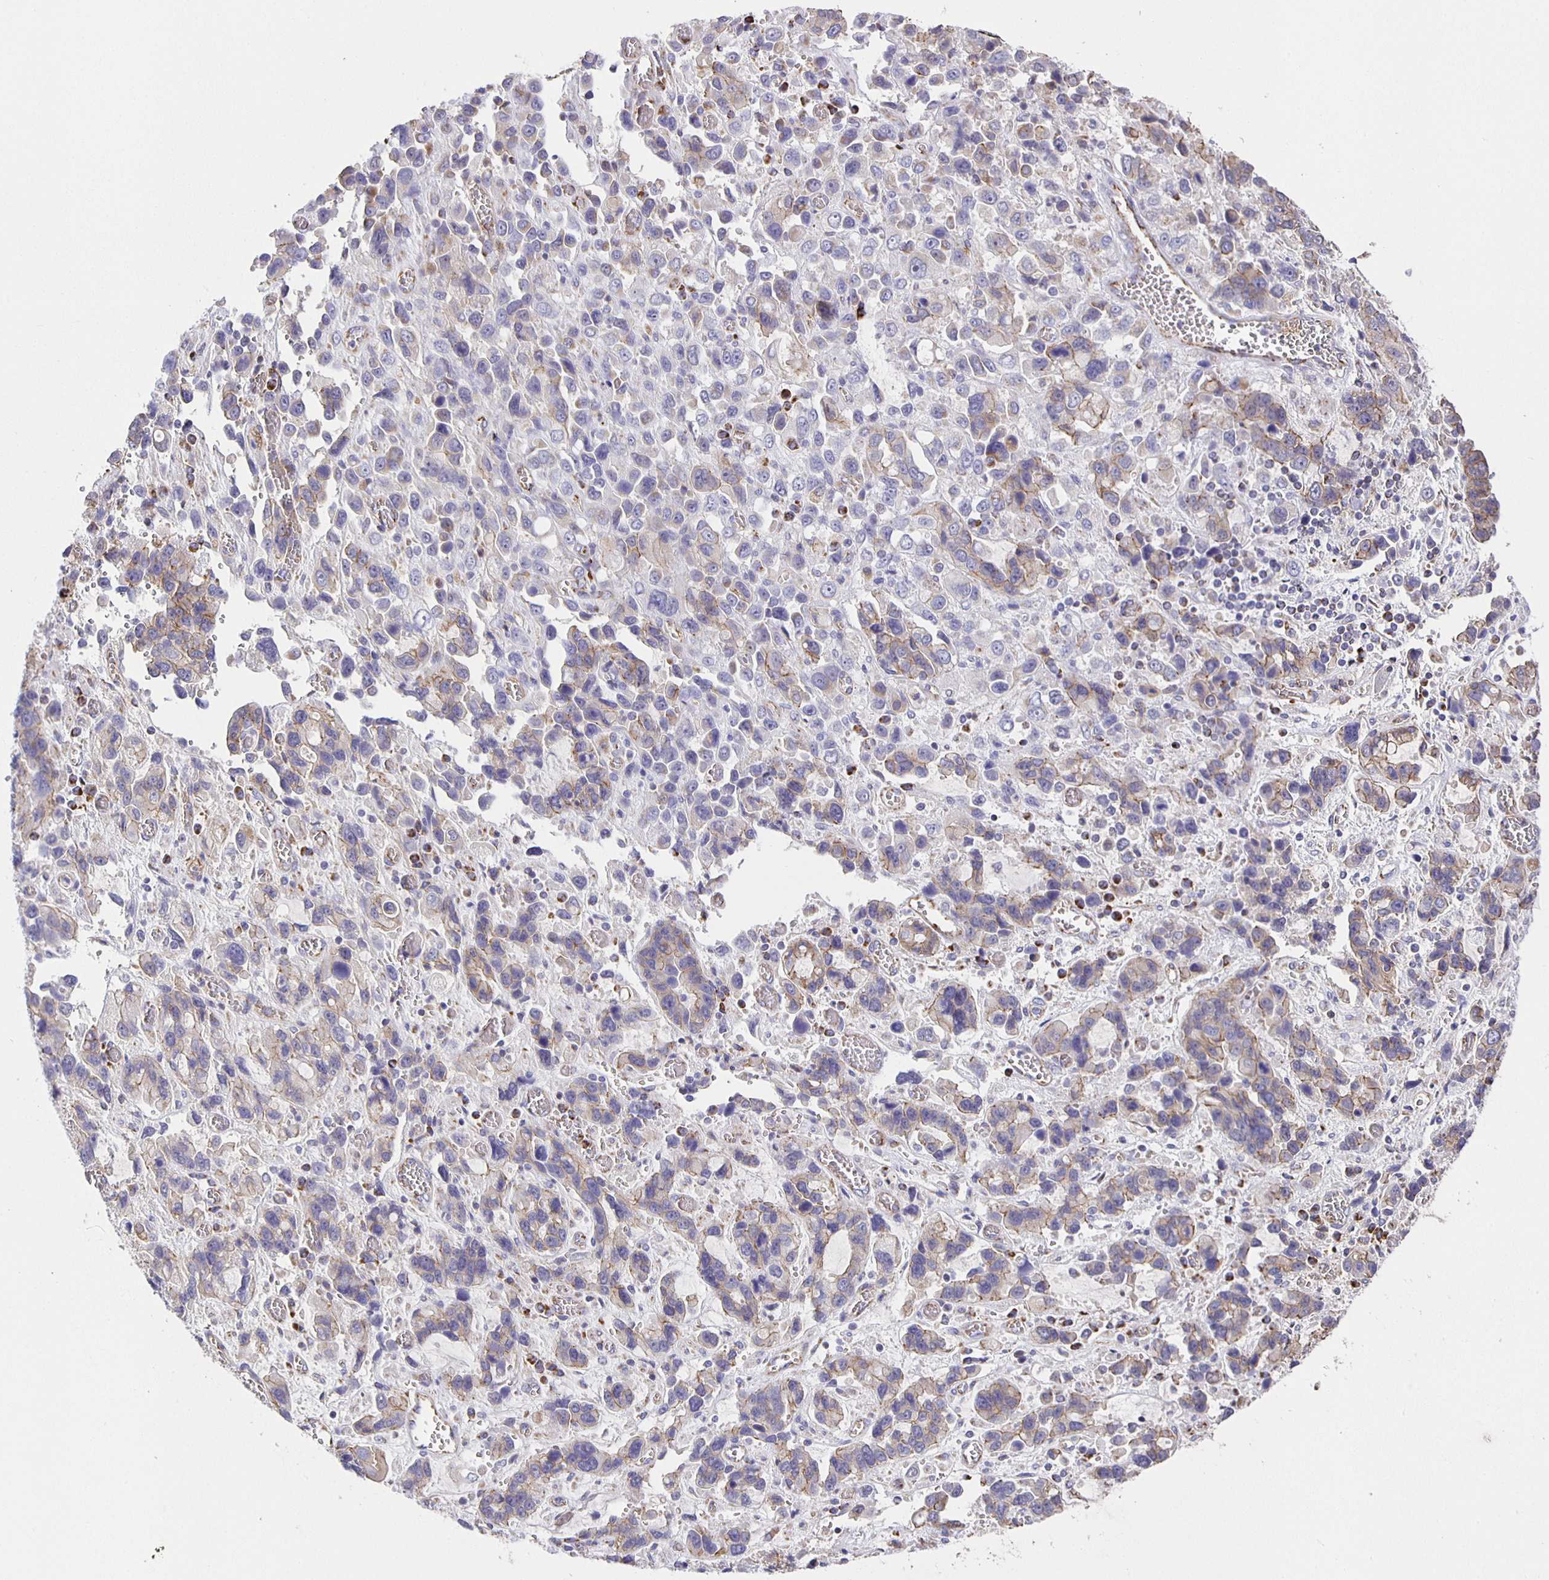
{"staining": {"intensity": "weak", "quantity": "<25%", "location": "cytoplasmic/membranous"}, "tissue": "stomach cancer", "cell_type": "Tumor cells", "image_type": "cancer", "snomed": [{"axis": "morphology", "description": "Adenocarcinoma, NOS"}, {"axis": "topography", "description": "Stomach, upper"}], "caption": "An immunohistochemistry (IHC) photomicrograph of stomach cancer (adenocarcinoma) is shown. There is no staining in tumor cells of stomach cancer (adenocarcinoma). (DAB immunohistochemistry (IHC), high magnification).", "gene": "JMJD4", "patient": {"sex": "female", "age": 81}}